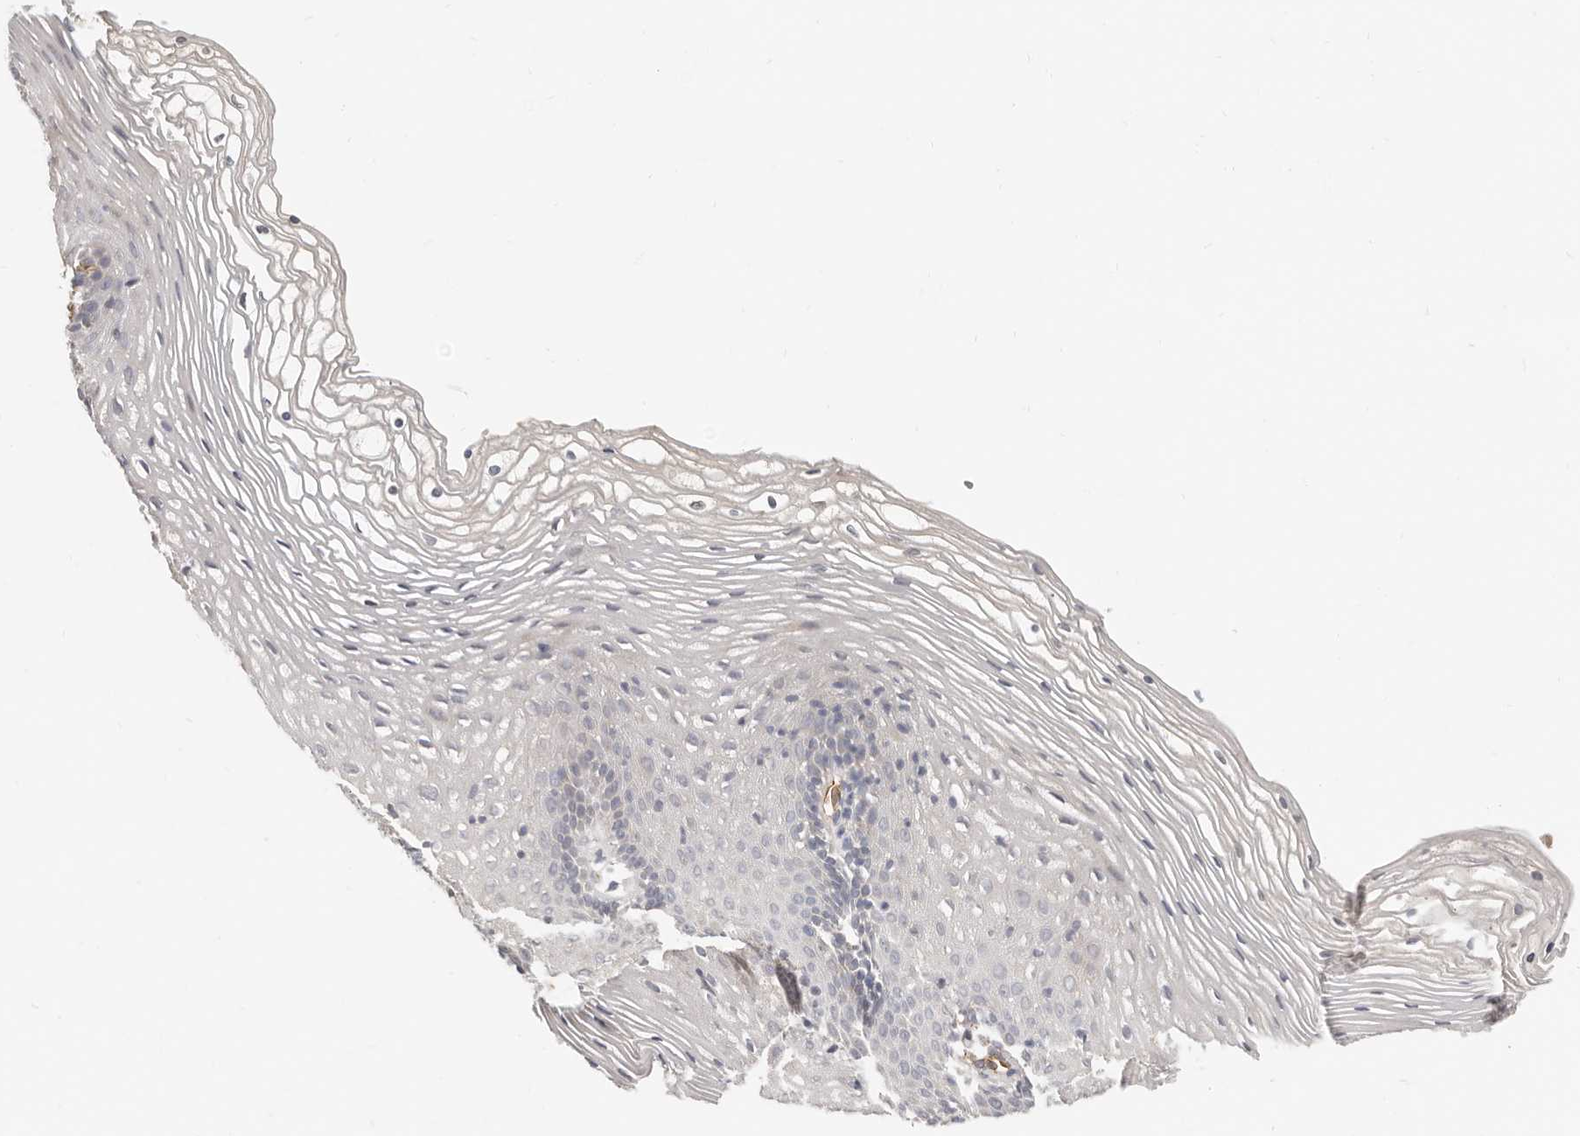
{"staining": {"intensity": "weak", "quantity": "<25%", "location": "cytoplasmic/membranous"}, "tissue": "vagina", "cell_type": "Squamous epithelial cells", "image_type": "normal", "snomed": [{"axis": "morphology", "description": "Normal tissue, NOS"}, {"axis": "topography", "description": "Vagina"}], "caption": "Immunohistochemistry histopathology image of normal vagina: human vagina stained with DAB shows no significant protein expression in squamous epithelial cells. (IHC, brightfield microscopy, high magnification).", "gene": "SPRING1", "patient": {"sex": "female", "age": 32}}